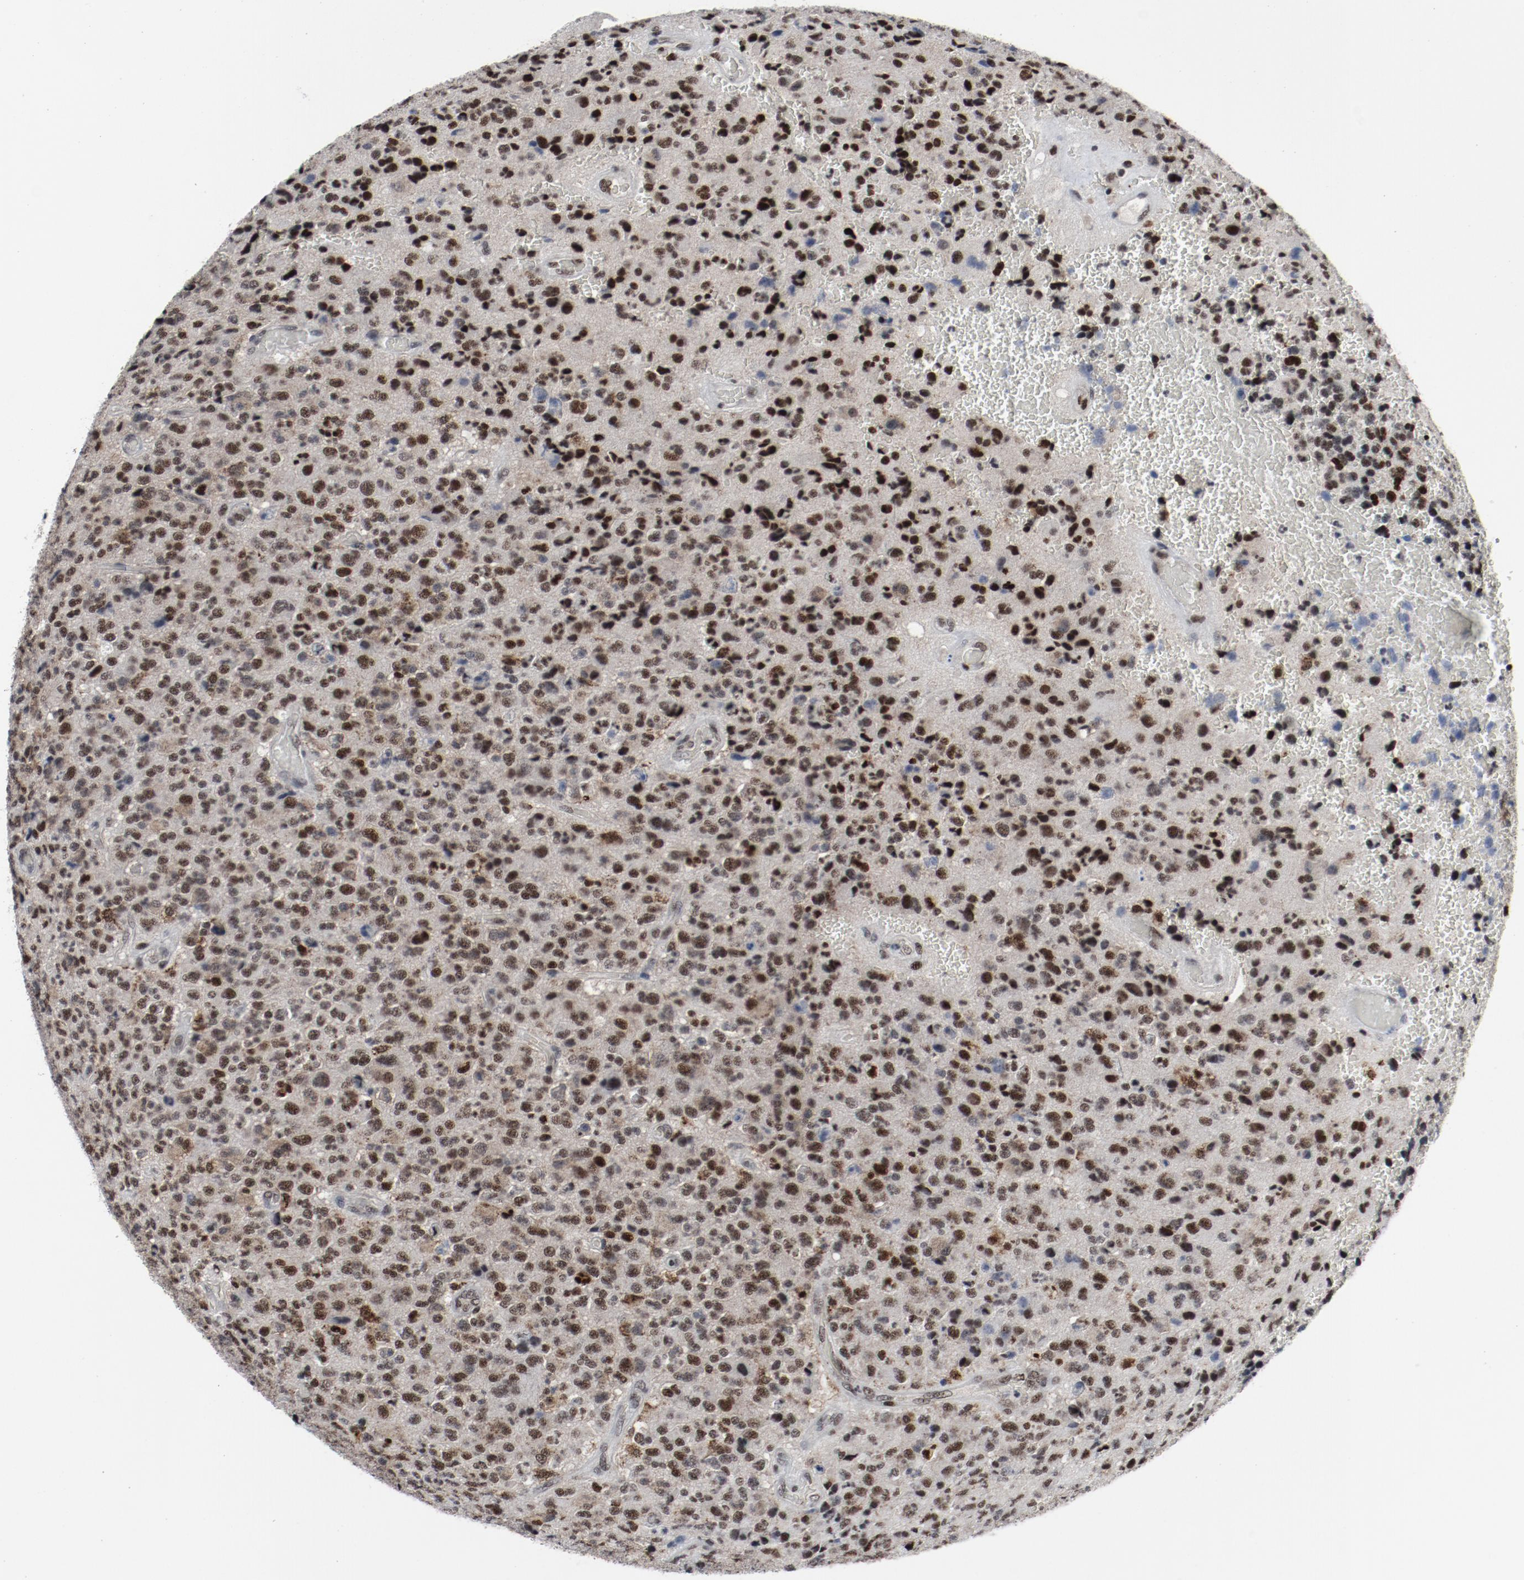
{"staining": {"intensity": "moderate", "quantity": ">75%", "location": "nuclear"}, "tissue": "glioma", "cell_type": "Tumor cells", "image_type": "cancer", "snomed": [{"axis": "morphology", "description": "Glioma, malignant, High grade"}, {"axis": "topography", "description": "pancreas cauda"}], "caption": "Tumor cells reveal medium levels of moderate nuclear expression in approximately >75% of cells in malignant high-grade glioma. The staining is performed using DAB (3,3'-diaminobenzidine) brown chromogen to label protein expression. The nuclei are counter-stained blue using hematoxylin.", "gene": "JMJD6", "patient": {"sex": "male", "age": 60}}